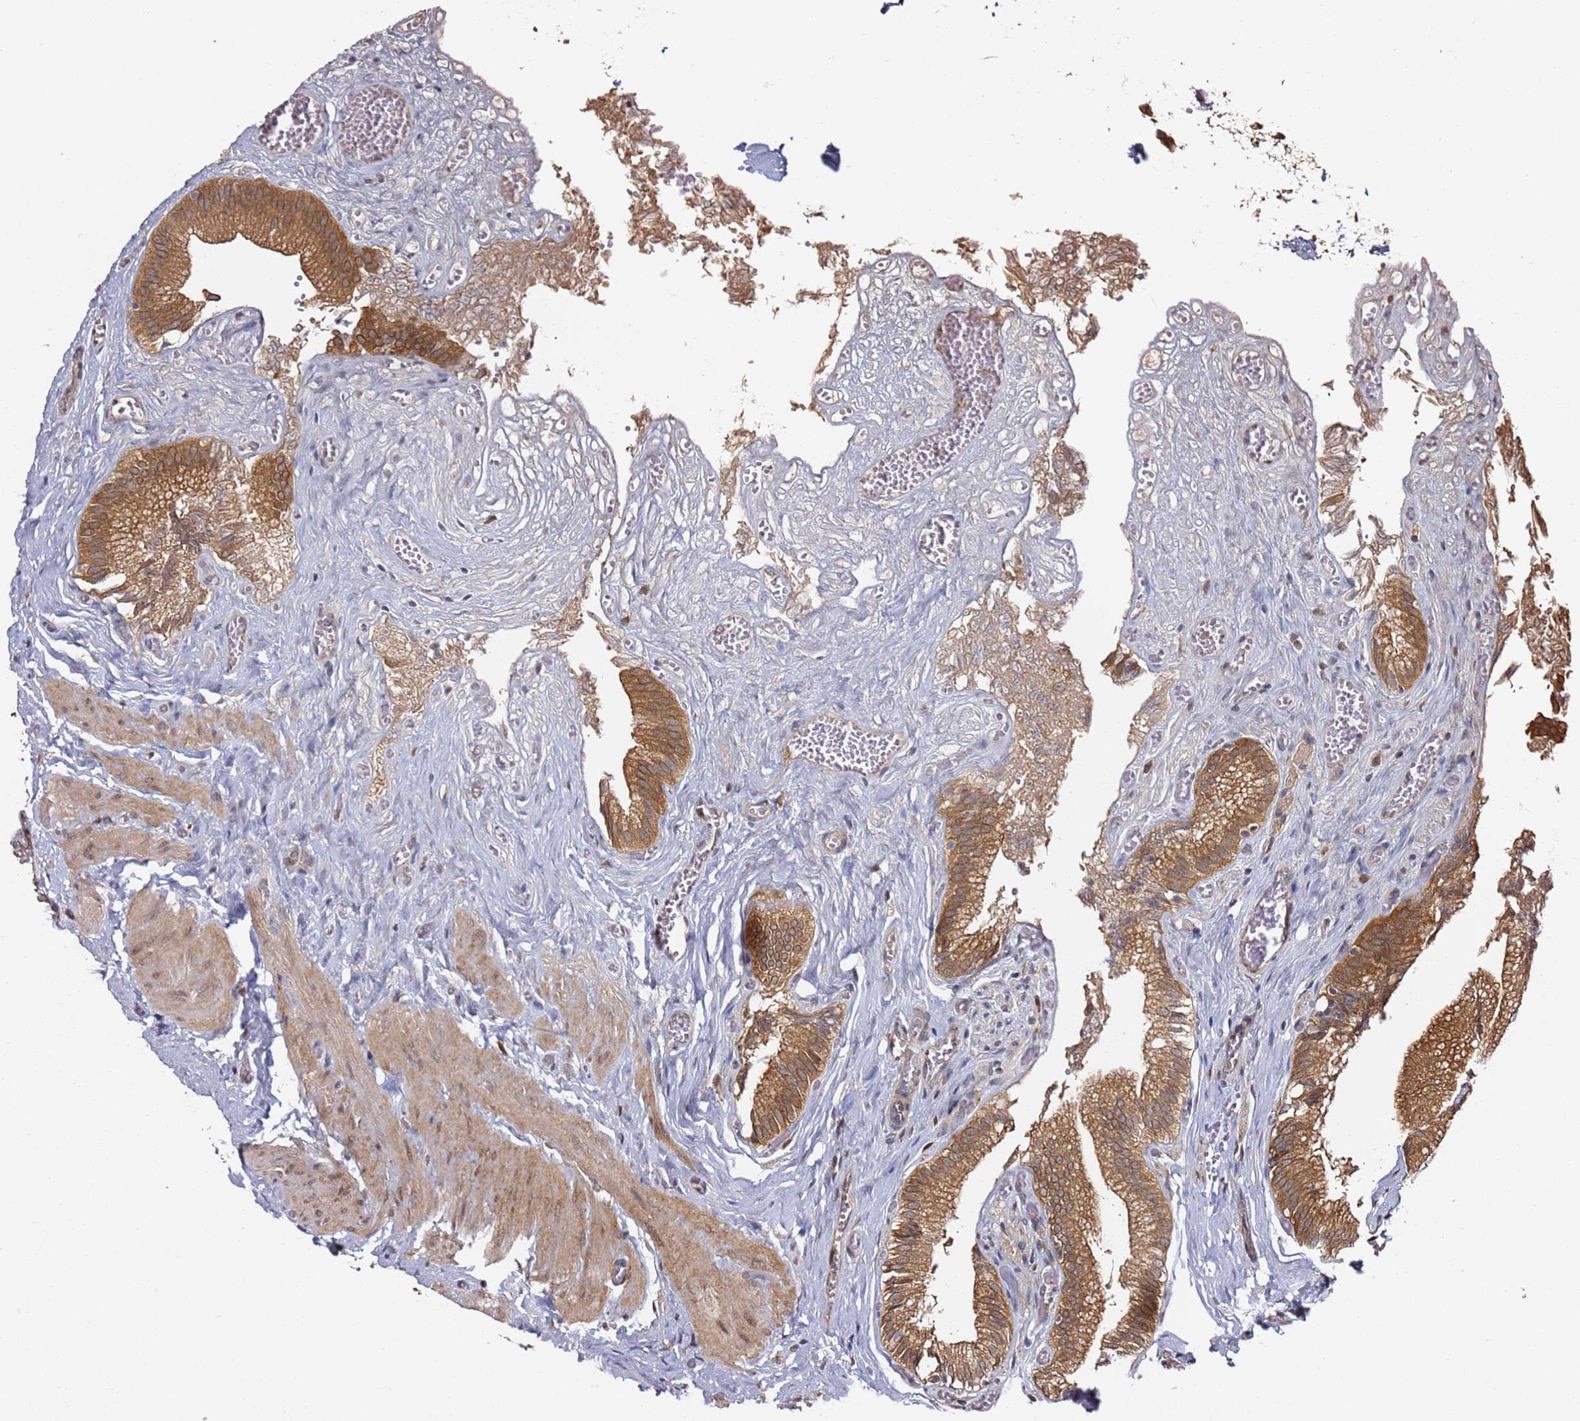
{"staining": {"intensity": "strong", "quantity": ">75%", "location": "cytoplasmic/membranous"}, "tissue": "gallbladder", "cell_type": "Glandular cells", "image_type": "normal", "snomed": [{"axis": "morphology", "description": "Normal tissue, NOS"}, {"axis": "topography", "description": "Gallbladder"}, {"axis": "topography", "description": "Peripheral nerve tissue"}], "caption": "An immunohistochemistry (IHC) micrograph of unremarkable tissue is shown. Protein staining in brown labels strong cytoplasmic/membranous positivity in gallbladder within glandular cells.", "gene": "PRKAB2", "patient": {"sex": "male", "age": 17}}